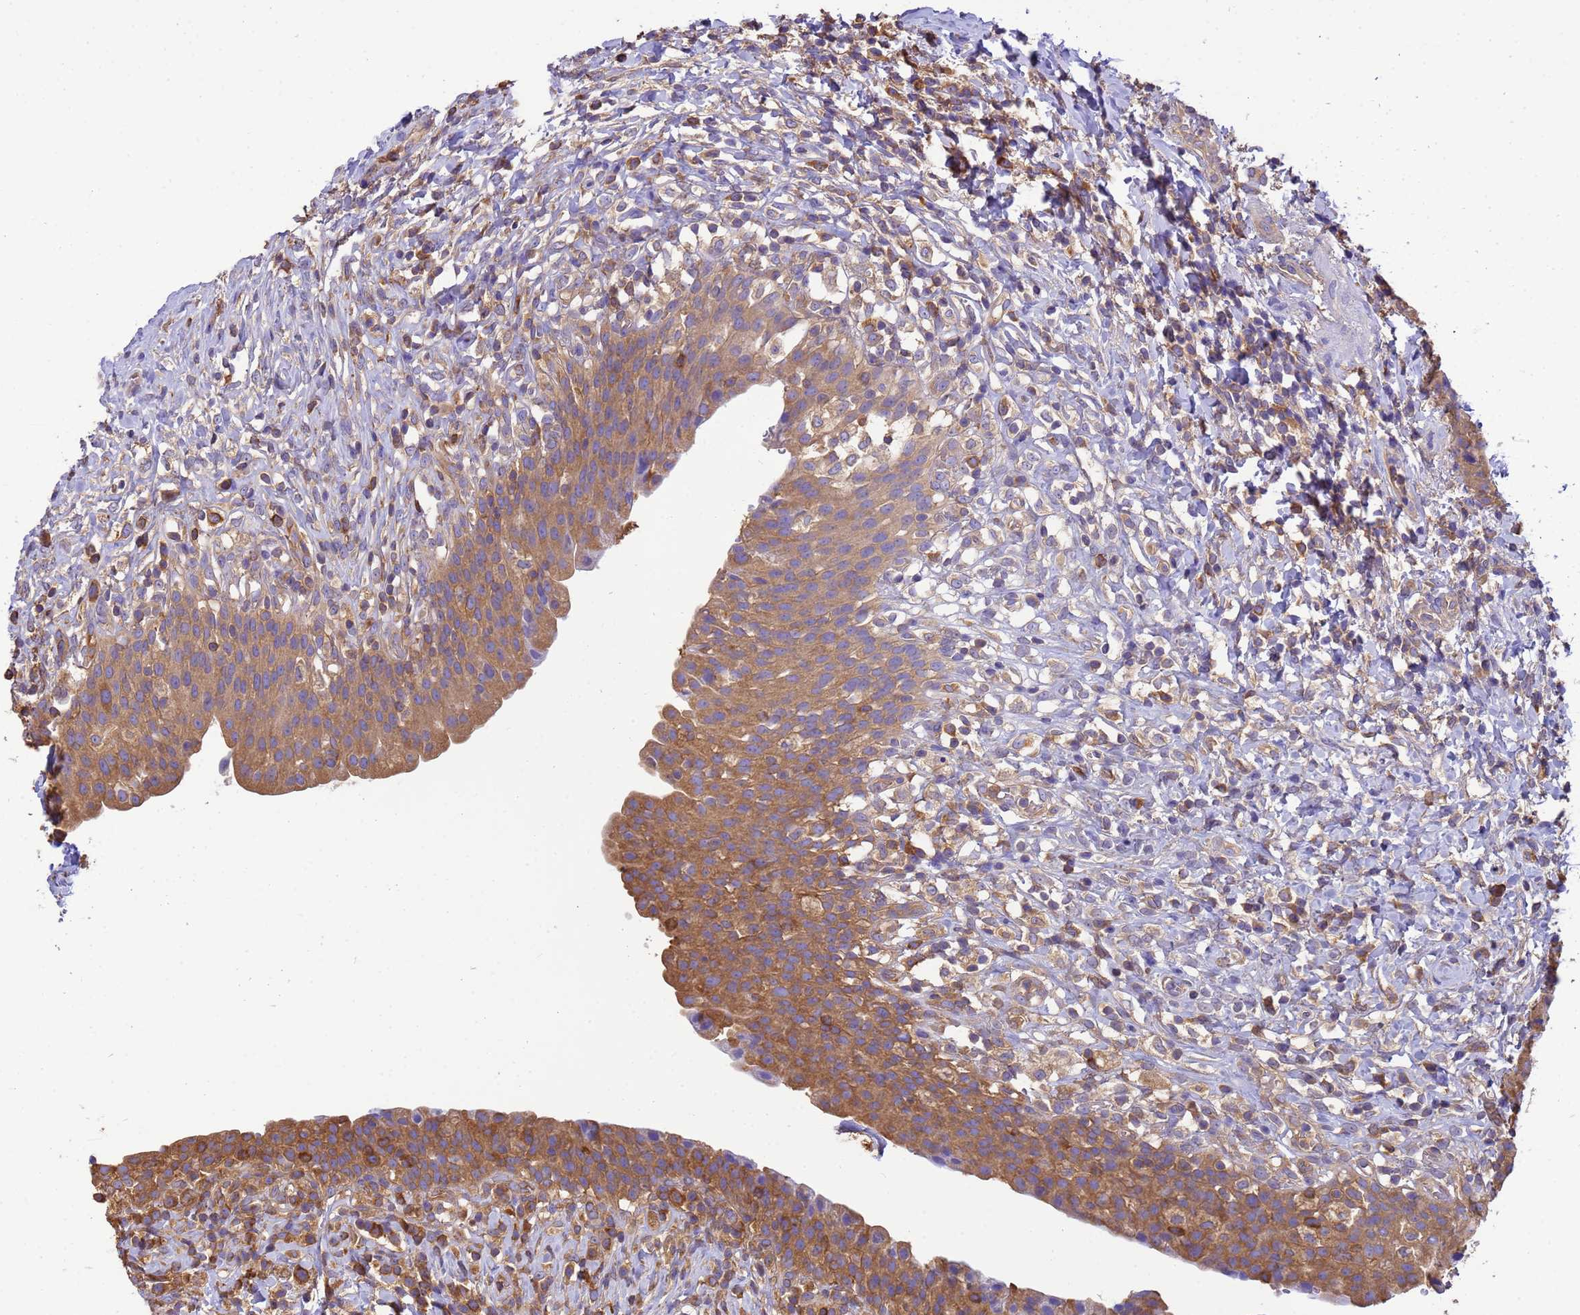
{"staining": {"intensity": "moderate", "quantity": ">75%", "location": "cytoplasmic/membranous"}, "tissue": "urinary bladder", "cell_type": "Urothelial cells", "image_type": "normal", "snomed": [{"axis": "morphology", "description": "Normal tissue, NOS"}, {"axis": "morphology", "description": "Inflammation, NOS"}, {"axis": "topography", "description": "Urinary bladder"}], "caption": "Approximately >75% of urothelial cells in benign urinary bladder show moderate cytoplasmic/membranous protein positivity as visualized by brown immunohistochemical staining.", "gene": "ENSG00000198211", "patient": {"sex": "male", "age": 64}}